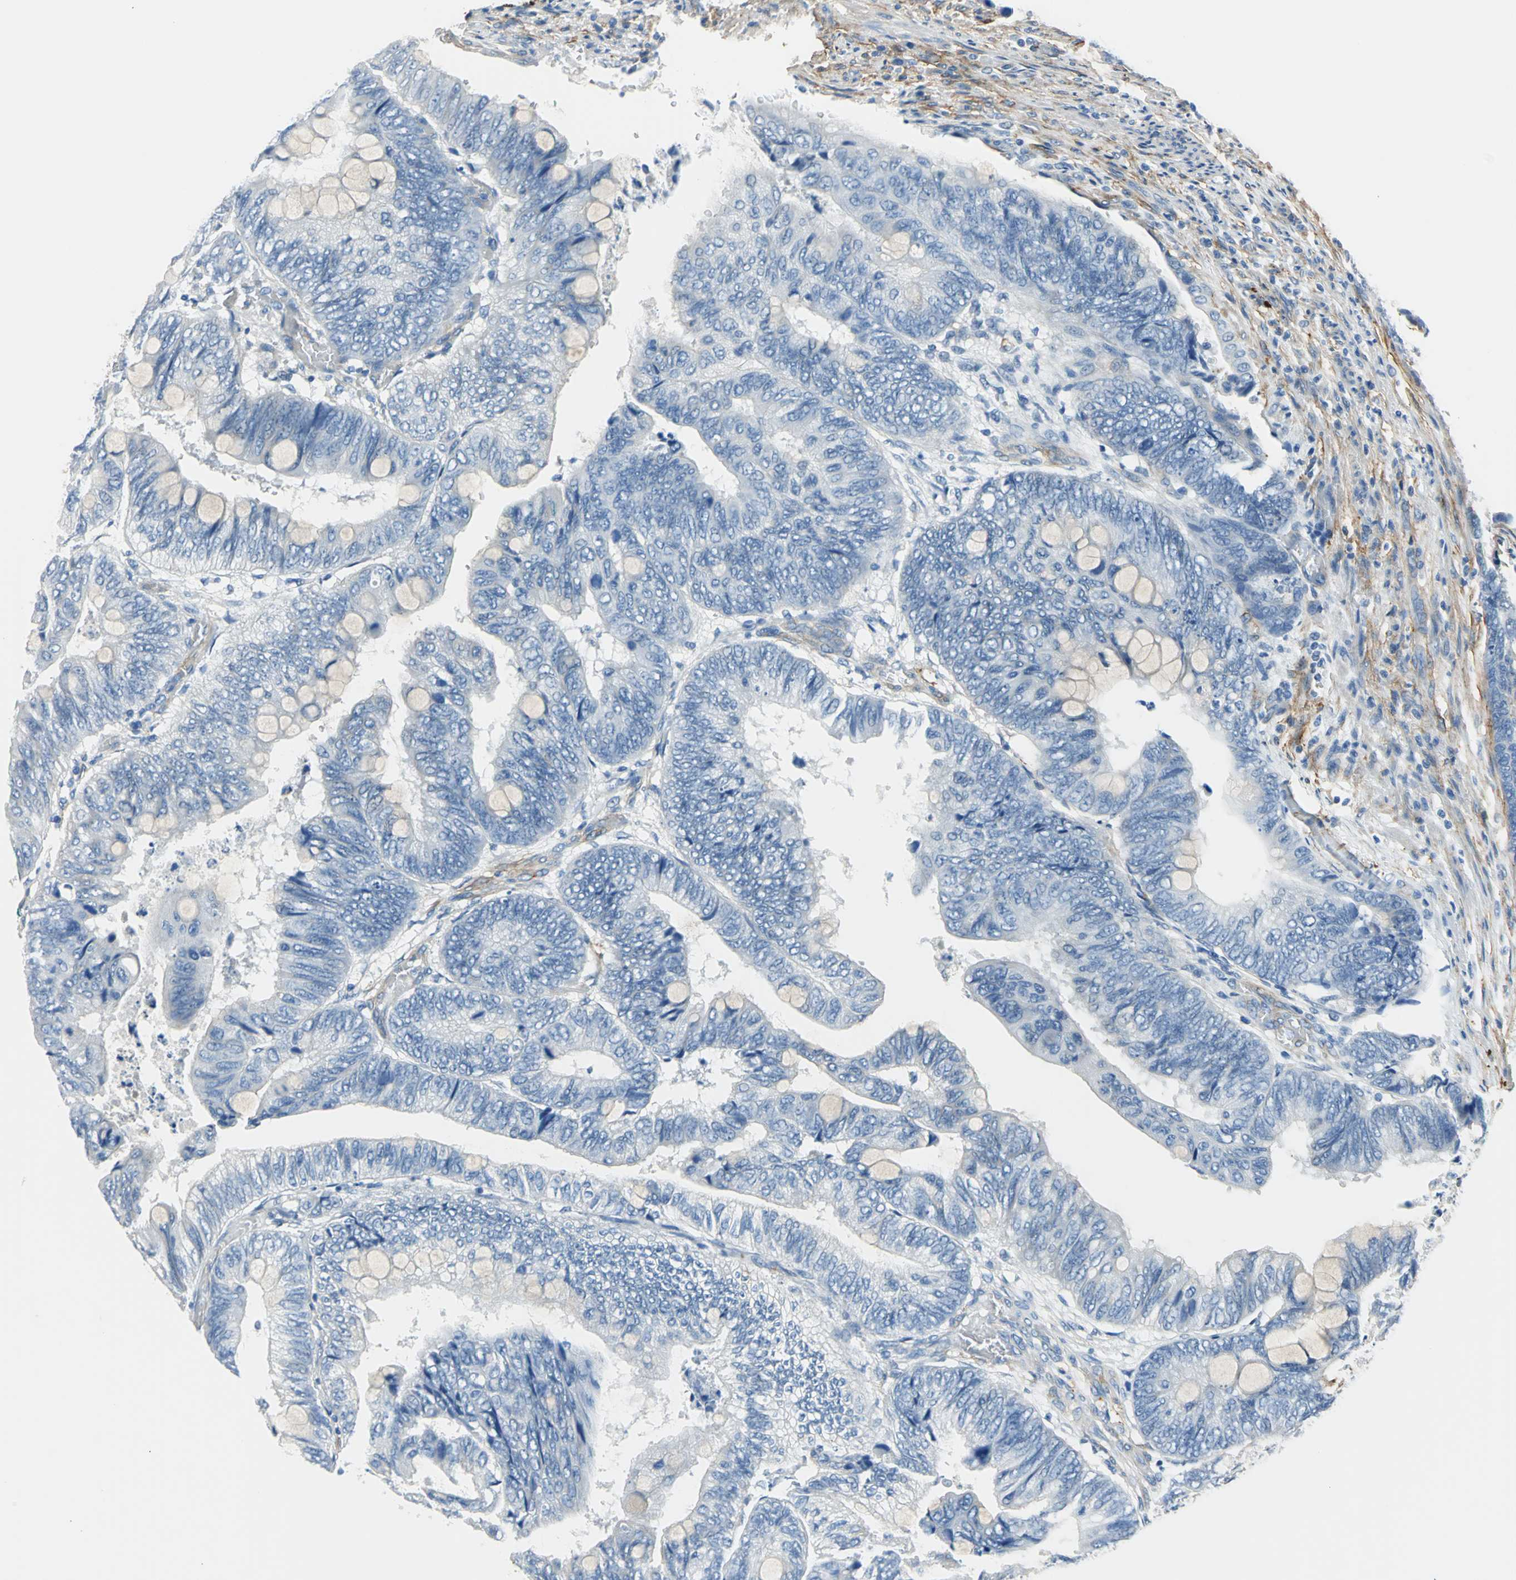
{"staining": {"intensity": "negative", "quantity": "none", "location": "none"}, "tissue": "colorectal cancer", "cell_type": "Tumor cells", "image_type": "cancer", "snomed": [{"axis": "morphology", "description": "Normal tissue, NOS"}, {"axis": "morphology", "description": "Adenocarcinoma, NOS"}, {"axis": "topography", "description": "Rectum"}, {"axis": "topography", "description": "Peripheral nerve tissue"}], "caption": "High magnification brightfield microscopy of colorectal cancer (adenocarcinoma) stained with DAB (3,3'-diaminobenzidine) (brown) and counterstained with hematoxylin (blue): tumor cells show no significant staining.", "gene": "AKAP12", "patient": {"sex": "male", "age": 92}}